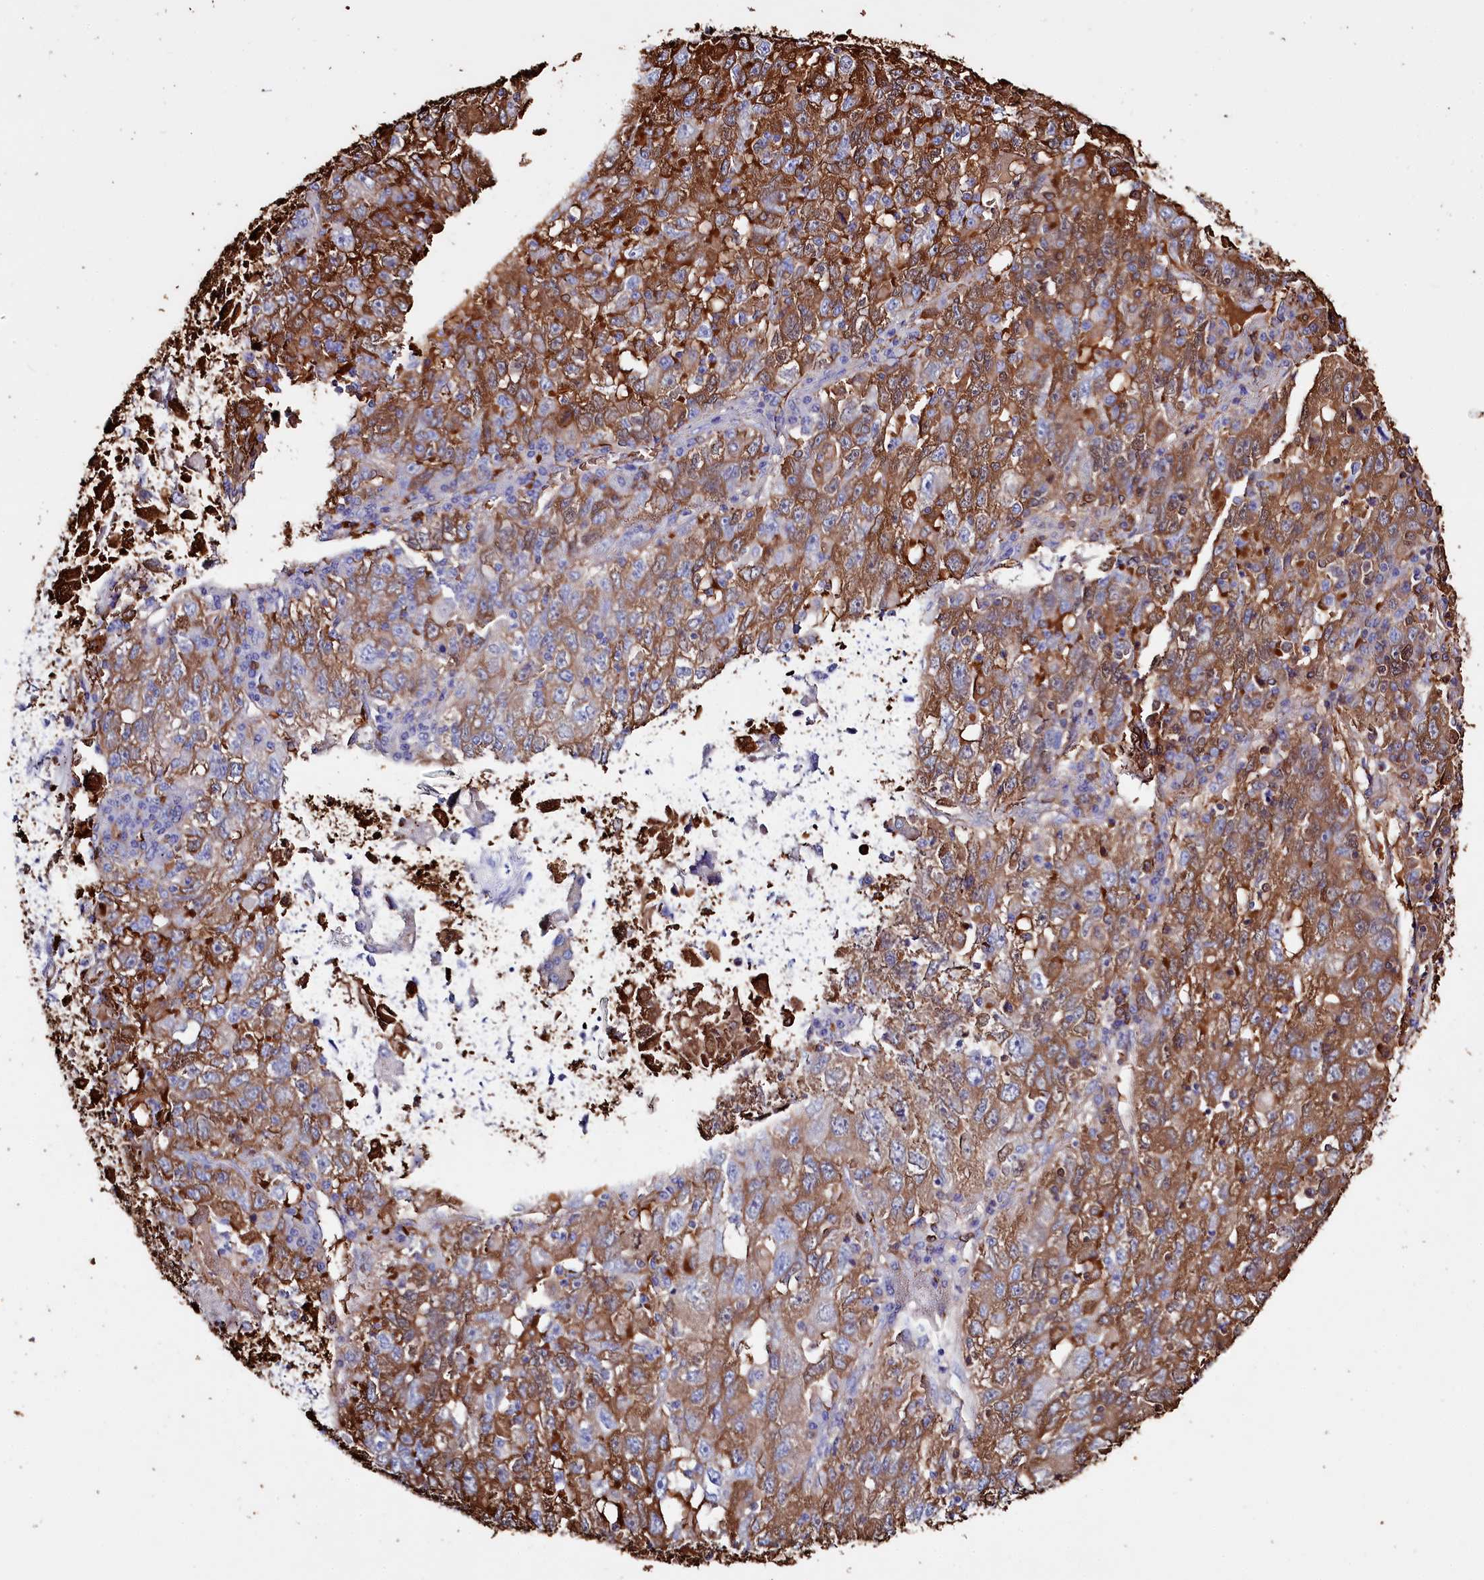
{"staining": {"intensity": "strong", "quantity": ">75%", "location": "cytoplasmic/membranous,nuclear"}, "tissue": "liver cancer", "cell_type": "Tumor cells", "image_type": "cancer", "snomed": [{"axis": "morphology", "description": "Carcinoma, Hepatocellular, NOS"}, {"axis": "topography", "description": "Liver"}], "caption": "Liver cancer (hepatocellular carcinoma) tissue exhibits strong cytoplasmic/membranous and nuclear staining in approximately >75% of tumor cells", "gene": "RPUSD3", "patient": {"sex": "male", "age": 49}}